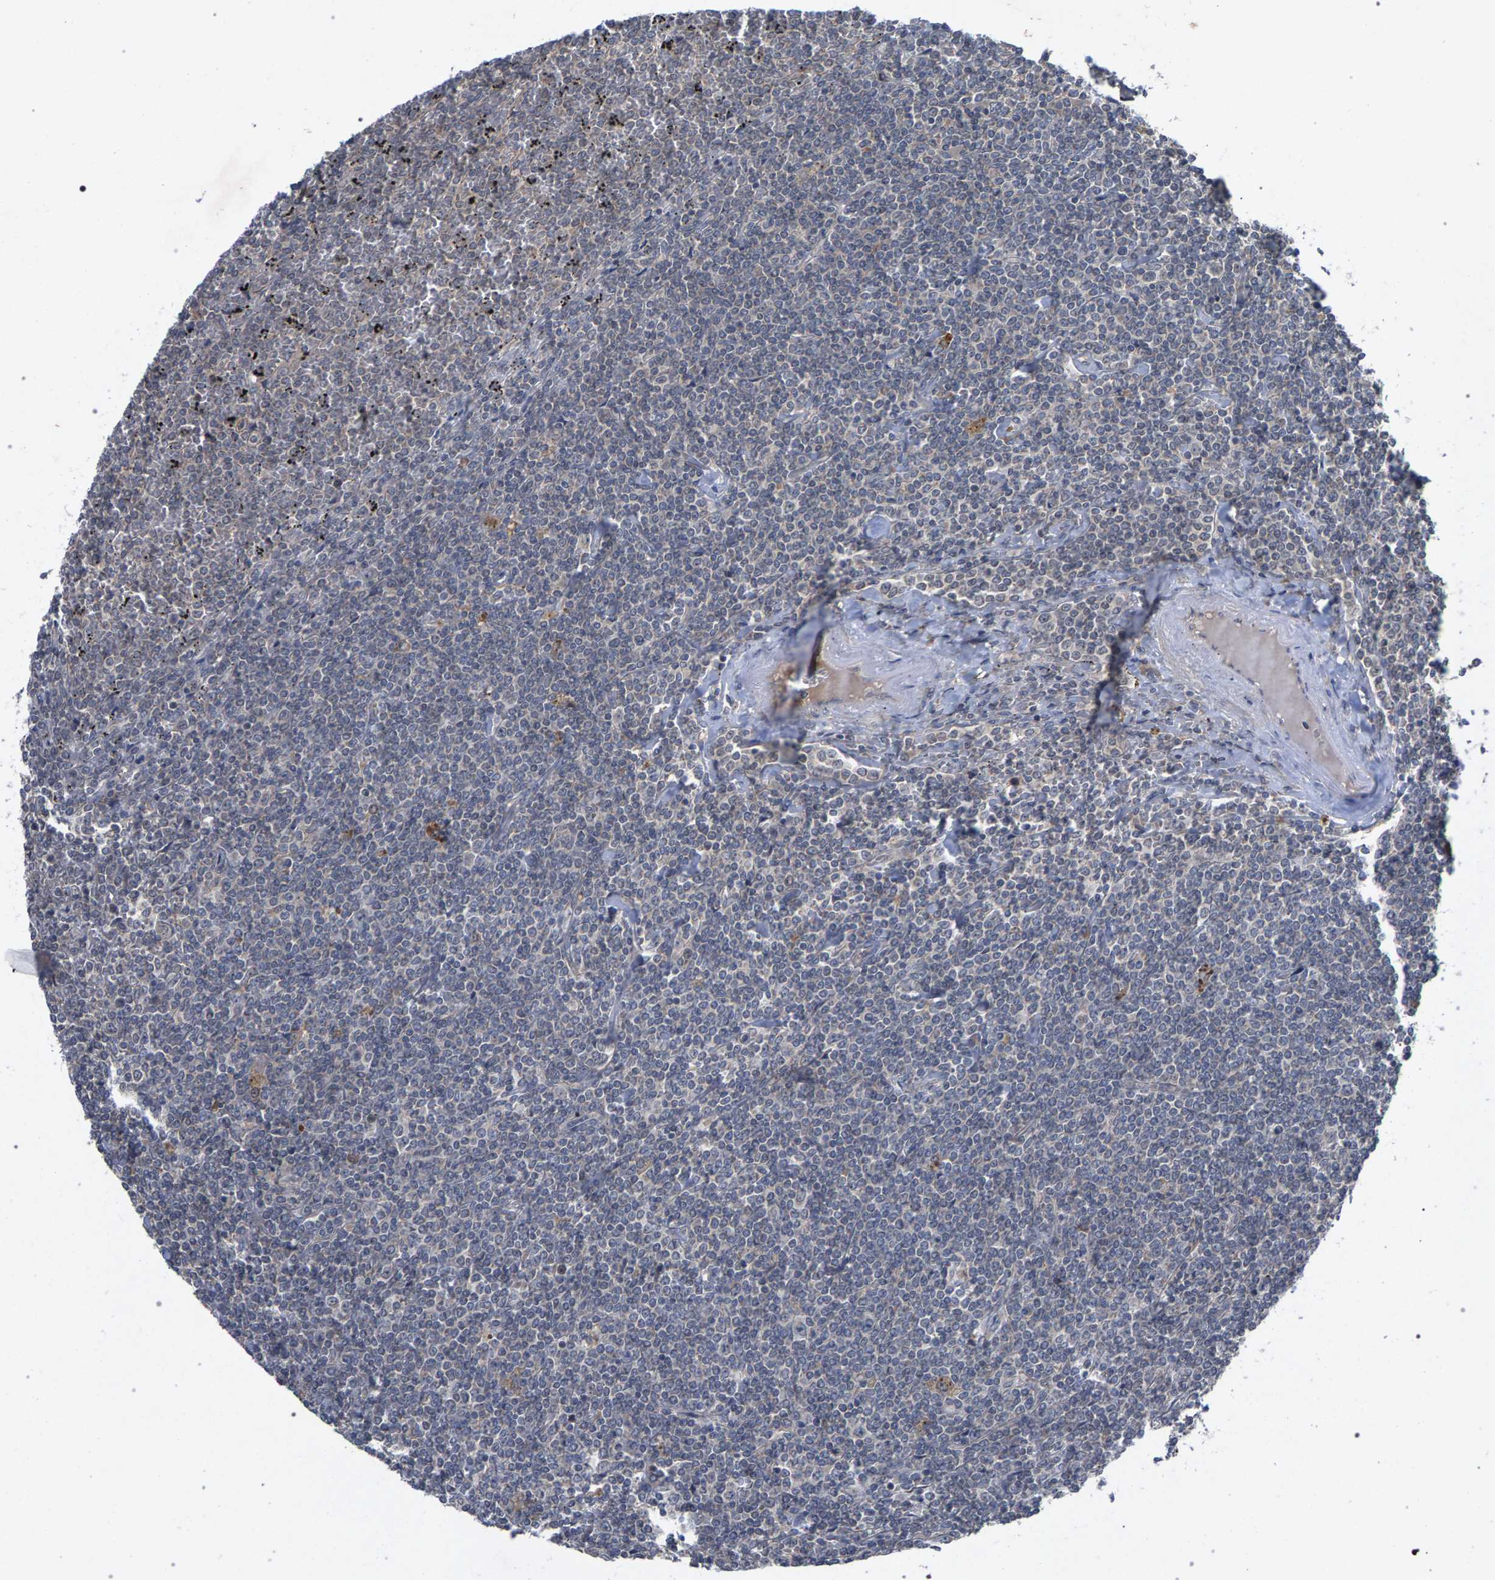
{"staining": {"intensity": "negative", "quantity": "none", "location": "none"}, "tissue": "lymphoma", "cell_type": "Tumor cells", "image_type": "cancer", "snomed": [{"axis": "morphology", "description": "Malignant lymphoma, non-Hodgkin's type, Low grade"}, {"axis": "topography", "description": "Spleen"}], "caption": "Tumor cells show no significant positivity in malignant lymphoma, non-Hodgkin's type (low-grade).", "gene": "SLC4A4", "patient": {"sex": "female", "age": 19}}